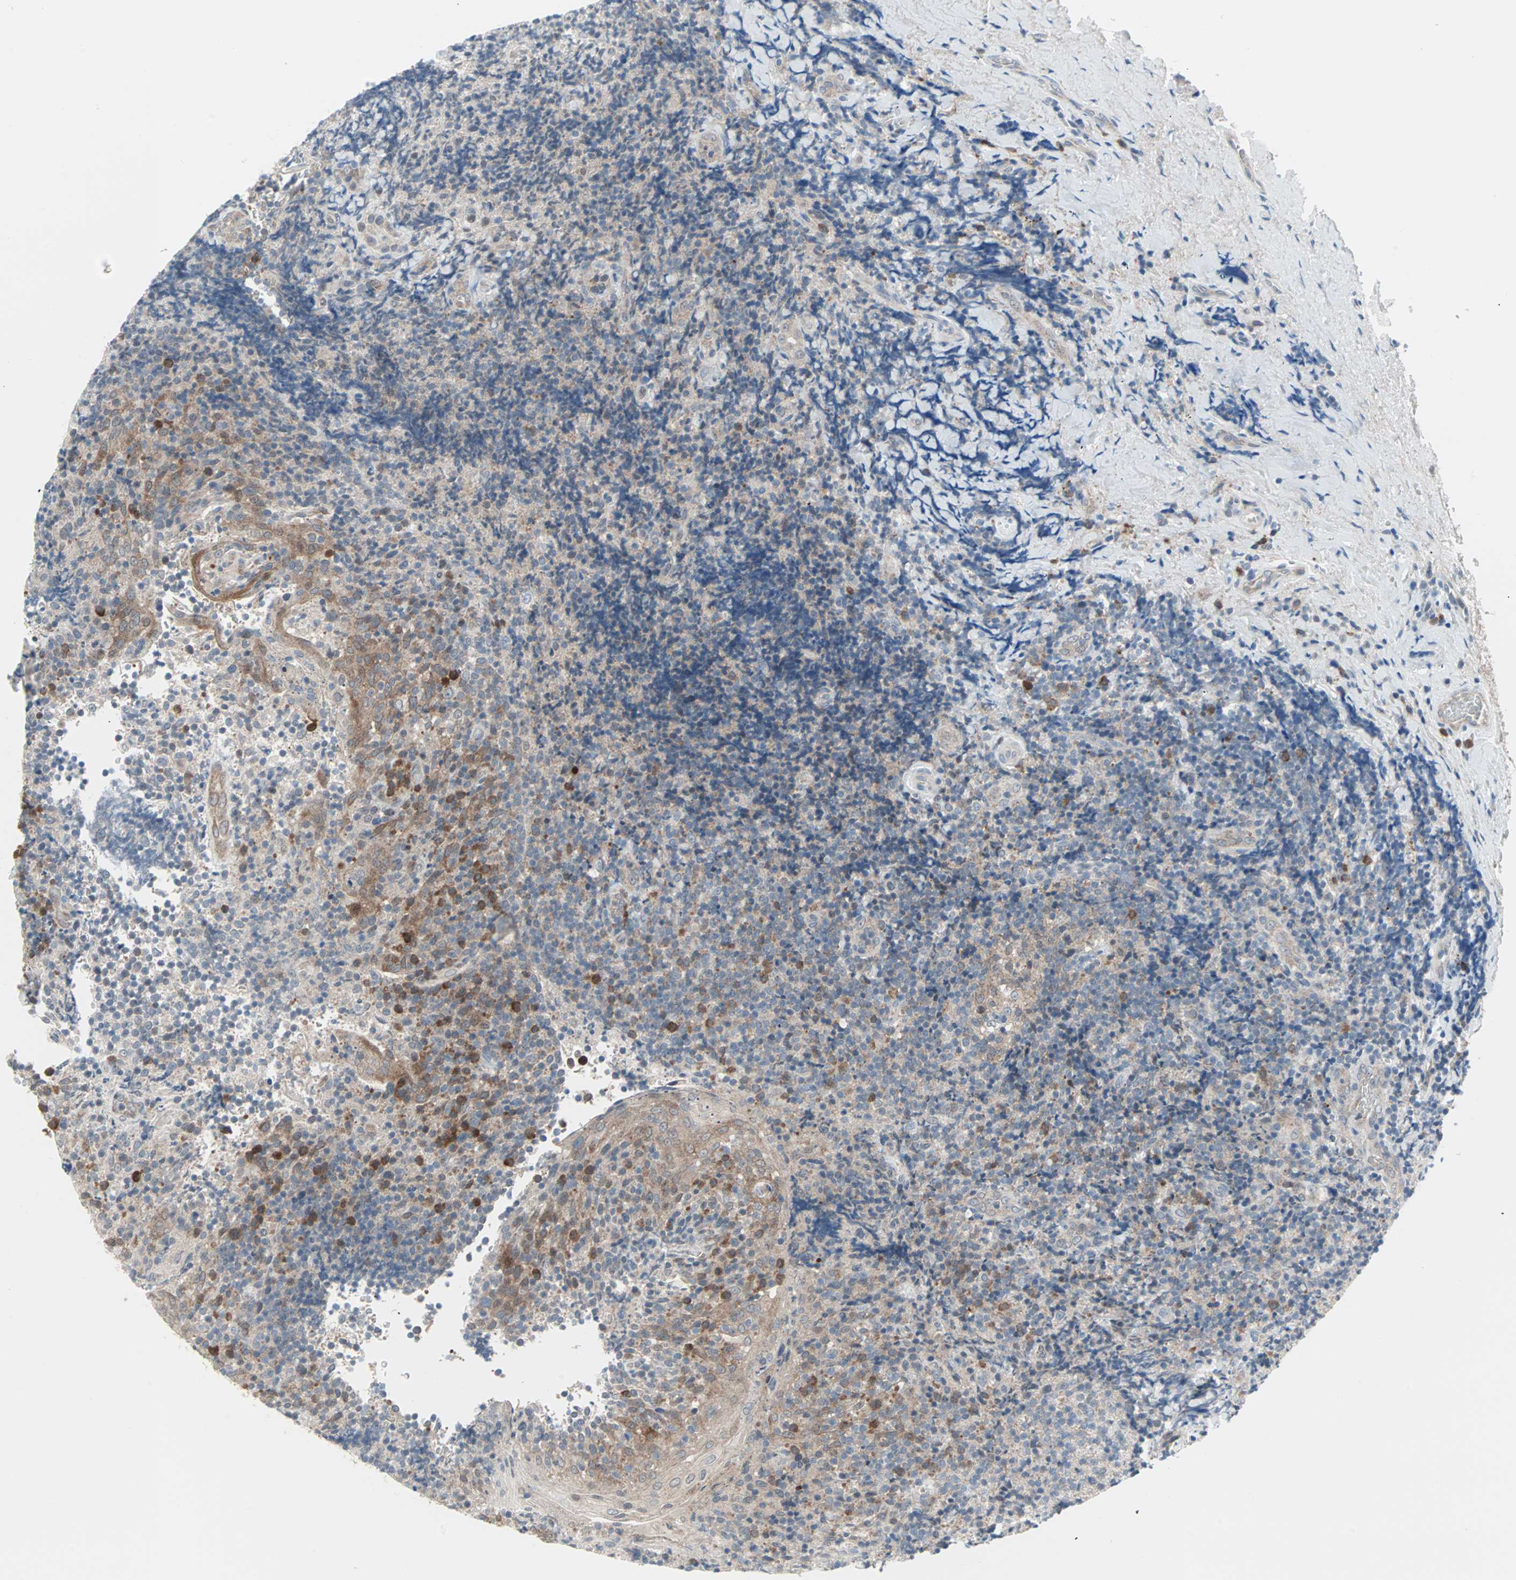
{"staining": {"intensity": "moderate", "quantity": "<25%", "location": "nuclear"}, "tissue": "lymphoma", "cell_type": "Tumor cells", "image_type": "cancer", "snomed": [{"axis": "morphology", "description": "Malignant lymphoma, non-Hodgkin's type, High grade"}, {"axis": "topography", "description": "Tonsil"}], "caption": "Moderate nuclear protein expression is appreciated in about <25% of tumor cells in lymphoma.", "gene": "CASP3", "patient": {"sex": "female", "age": 36}}